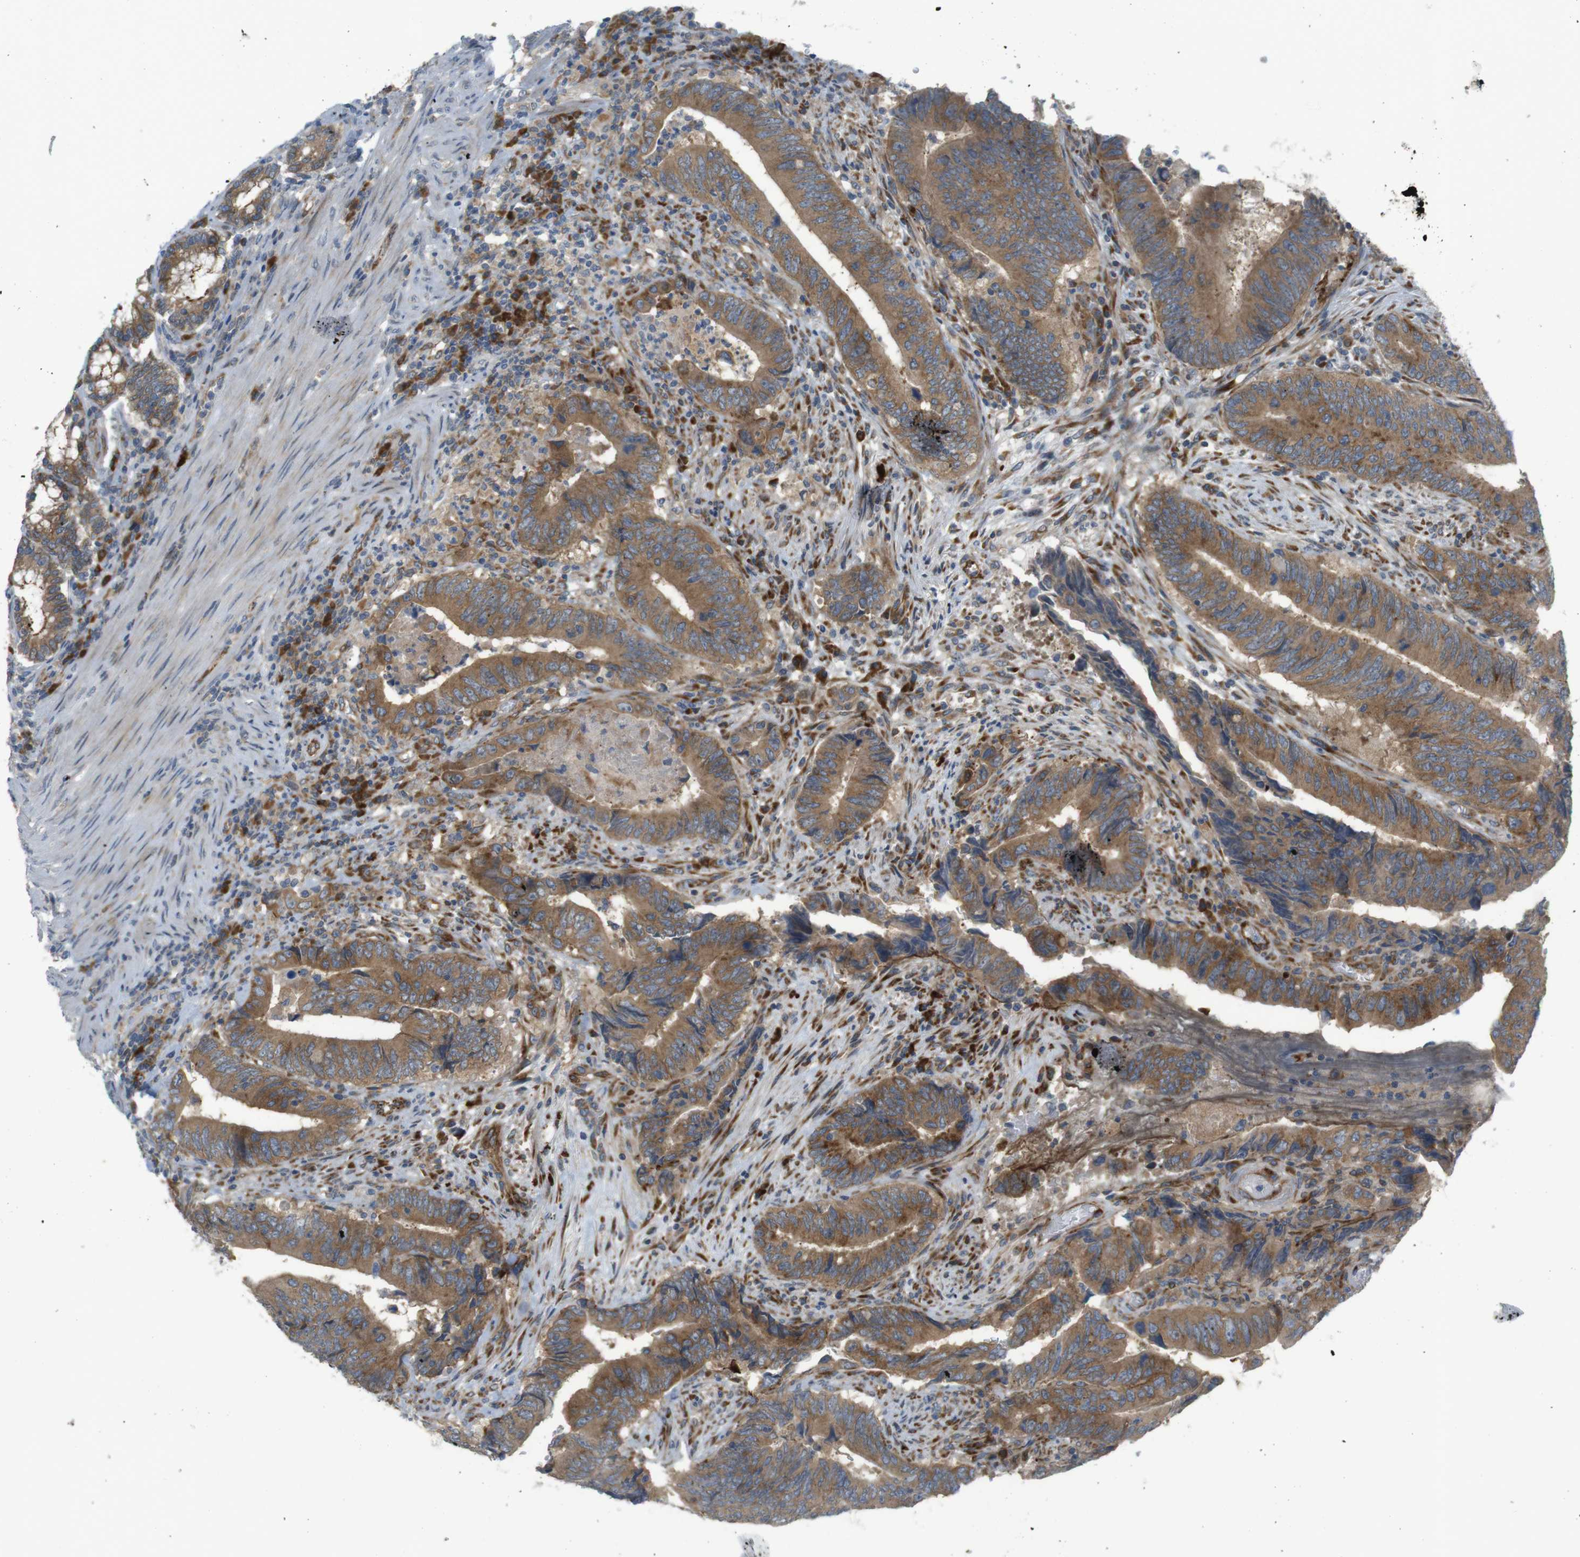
{"staining": {"intensity": "moderate", "quantity": ">75%", "location": "cytoplasmic/membranous"}, "tissue": "colorectal cancer", "cell_type": "Tumor cells", "image_type": "cancer", "snomed": [{"axis": "morphology", "description": "Normal tissue, NOS"}, {"axis": "morphology", "description": "Adenocarcinoma, NOS"}, {"axis": "topography", "description": "Colon"}], "caption": "This is an image of immunohistochemistry staining of colorectal cancer, which shows moderate expression in the cytoplasmic/membranous of tumor cells.", "gene": "GJC3", "patient": {"sex": "male", "age": 56}}